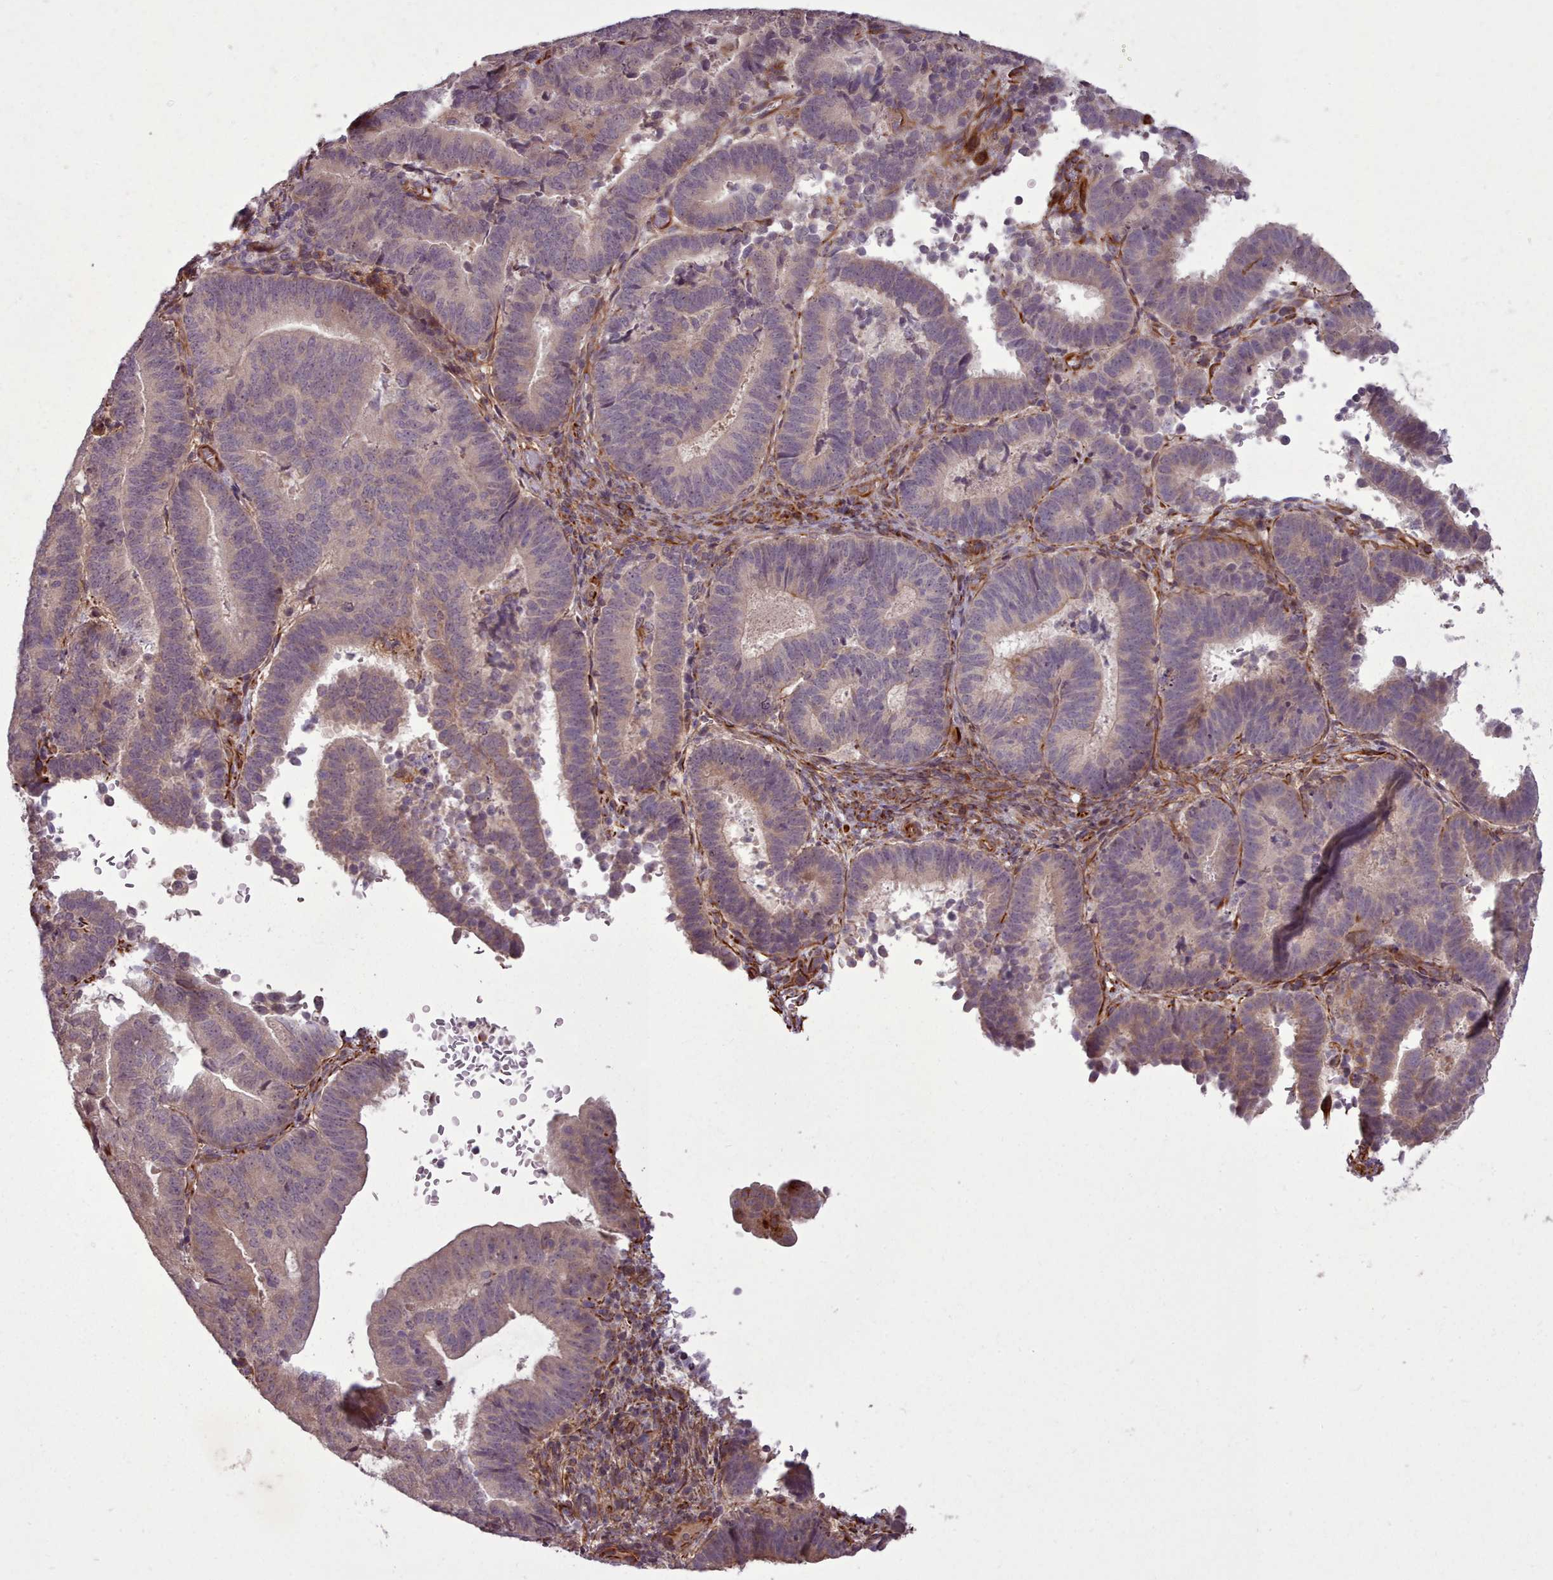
{"staining": {"intensity": "weak", "quantity": "<25%", "location": "cytoplasmic/membranous"}, "tissue": "endometrial cancer", "cell_type": "Tumor cells", "image_type": "cancer", "snomed": [{"axis": "morphology", "description": "Adenocarcinoma, NOS"}, {"axis": "topography", "description": "Endometrium"}], "caption": "High magnification brightfield microscopy of endometrial adenocarcinoma stained with DAB (brown) and counterstained with hematoxylin (blue): tumor cells show no significant positivity. The staining is performed using DAB brown chromogen with nuclei counter-stained in using hematoxylin.", "gene": "GBGT1", "patient": {"sex": "female", "age": 70}}